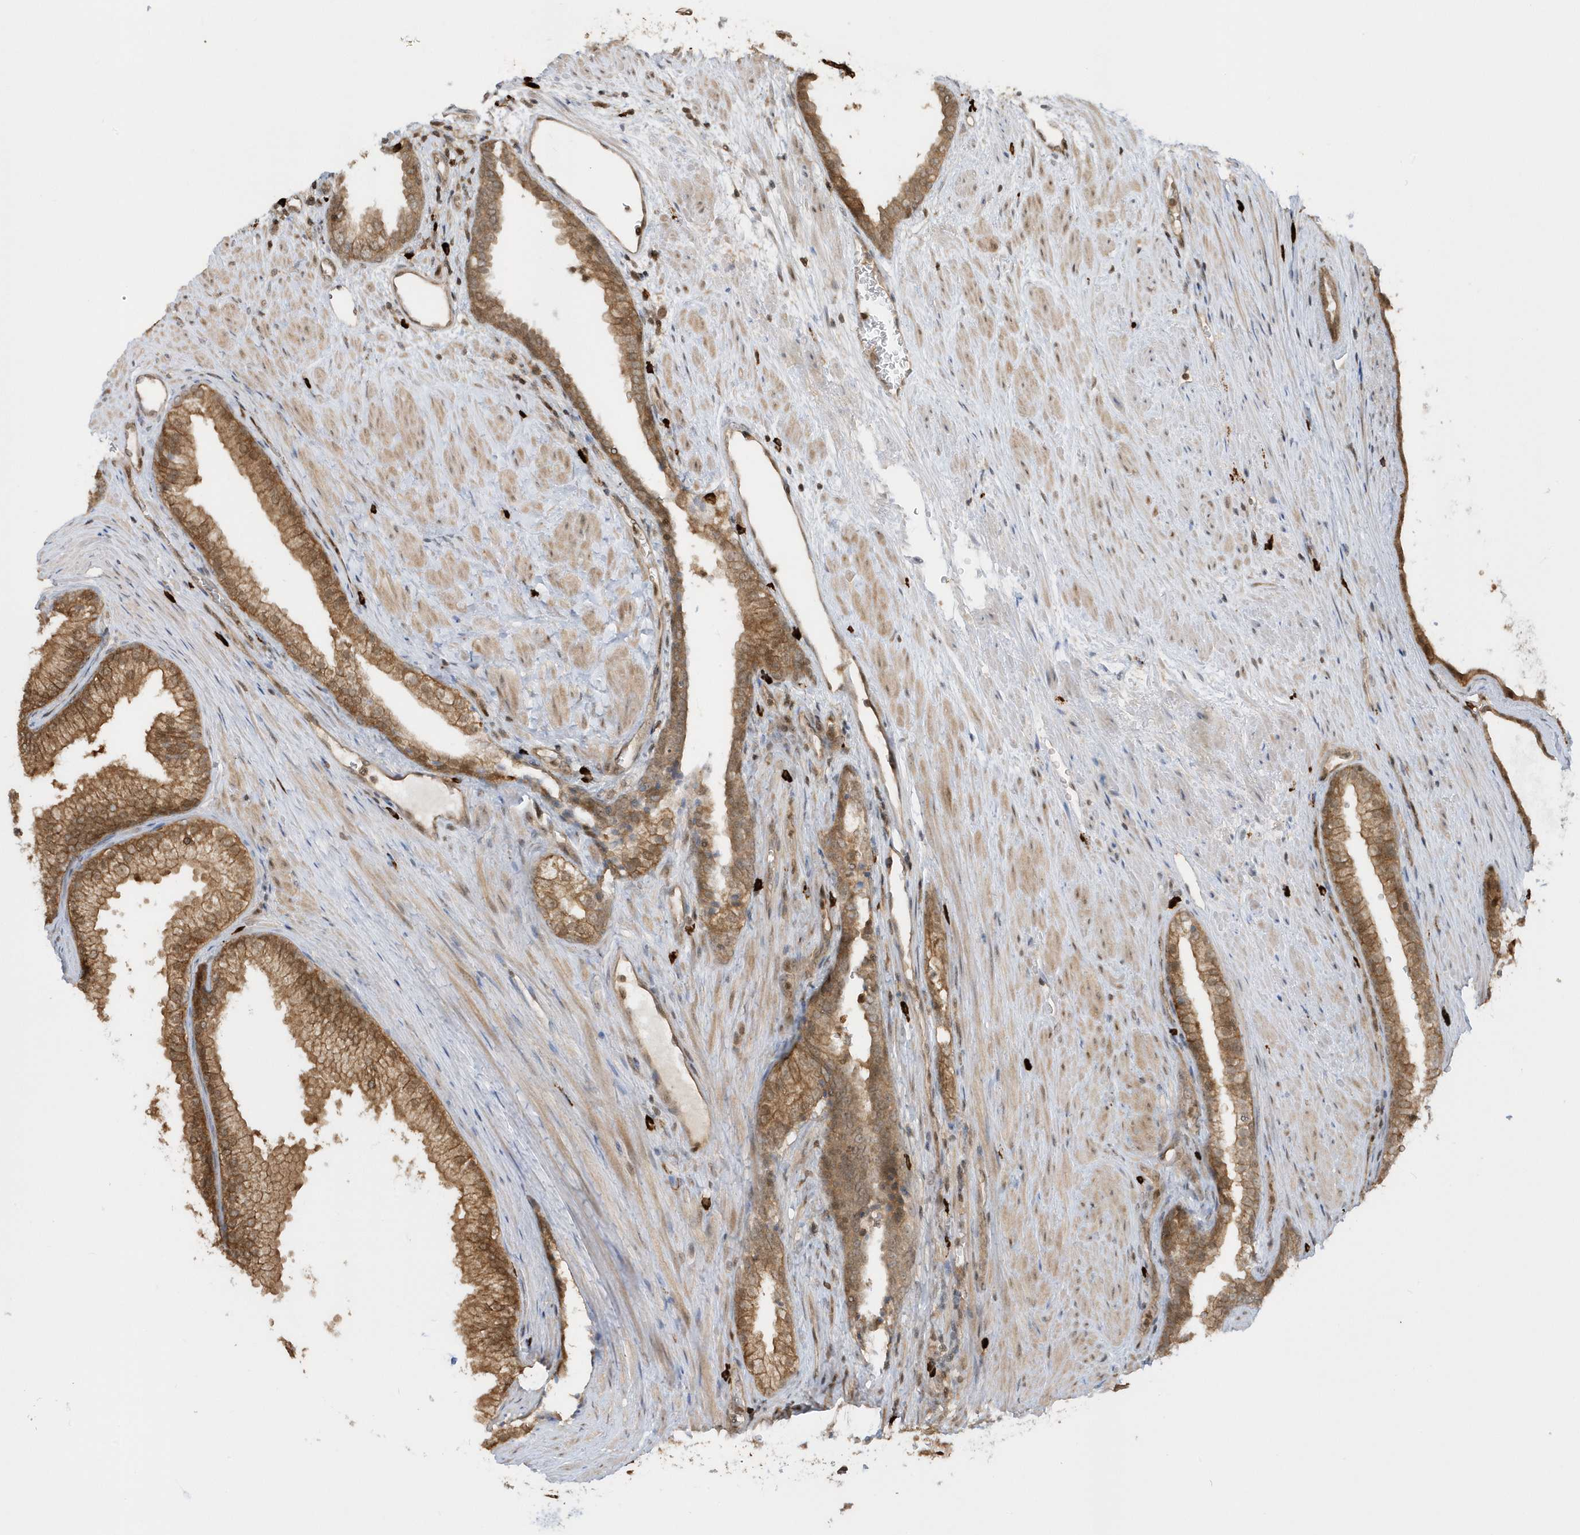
{"staining": {"intensity": "moderate", "quantity": ">75%", "location": "cytoplasmic/membranous,nuclear"}, "tissue": "prostate", "cell_type": "Glandular cells", "image_type": "normal", "snomed": [{"axis": "morphology", "description": "Normal tissue, NOS"}, {"axis": "topography", "description": "Prostate"}], "caption": "DAB (3,3'-diaminobenzidine) immunohistochemical staining of benign prostate exhibits moderate cytoplasmic/membranous,nuclear protein positivity in approximately >75% of glandular cells.", "gene": "PPP1R7", "patient": {"sex": "male", "age": 76}}